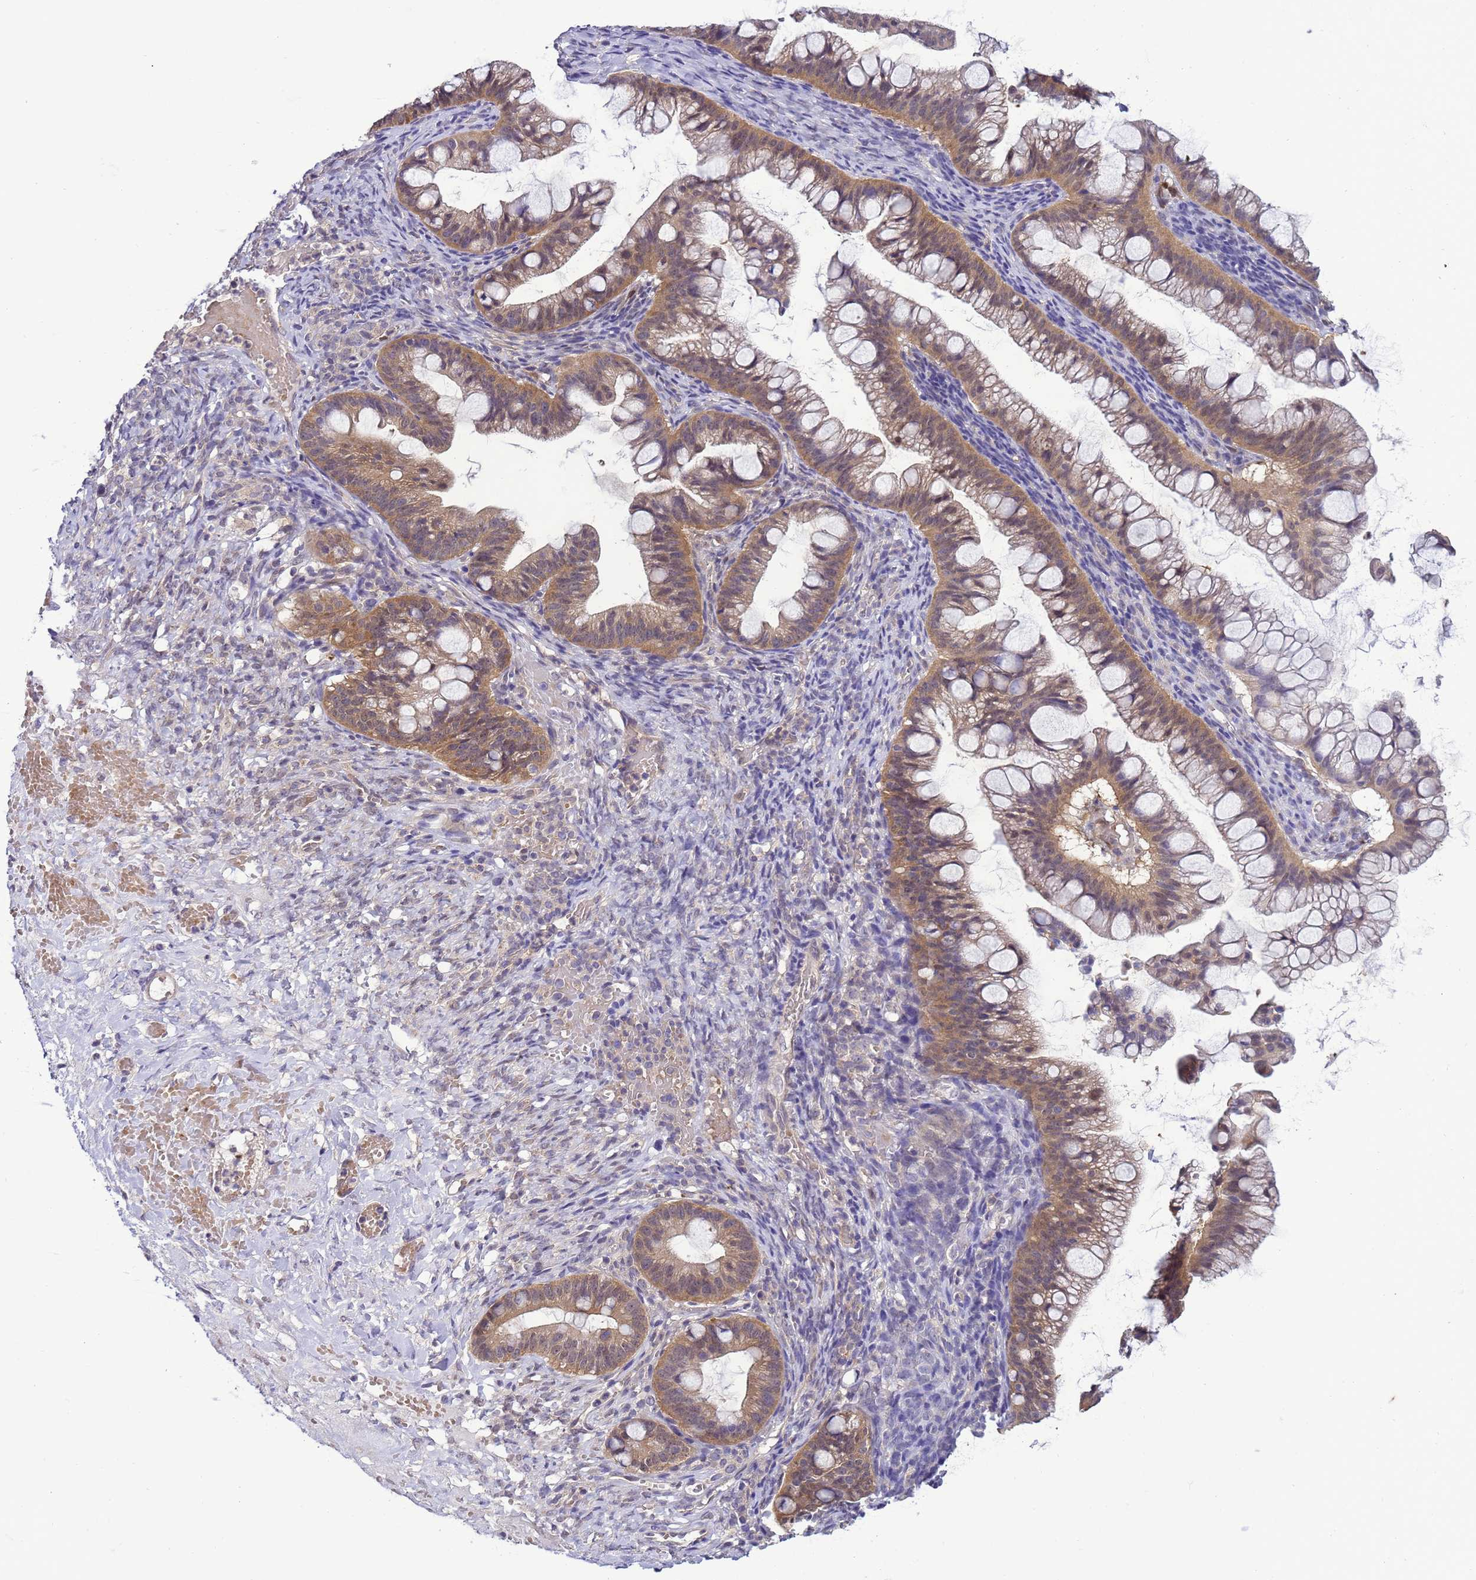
{"staining": {"intensity": "moderate", "quantity": ">75%", "location": "cytoplasmic/membranous"}, "tissue": "ovarian cancer", "cell_type": "Tumor cells", "image_type": "cancer", "snomed": [{"axis": "morphology", "description": "Cystadenocarcinoma, mucinous, NOS"}, {"axis": "topography", "description": "Ovary"}], "caption": "DAB immunohistochemical staining of human ovarian mucinous cystadenocarcinoma shows moderate cytoplasmic/membranous protein expression in about >75% of tumor cells.", "gene": "DDI2", "patient": {"sex": "female", "age": 73}}